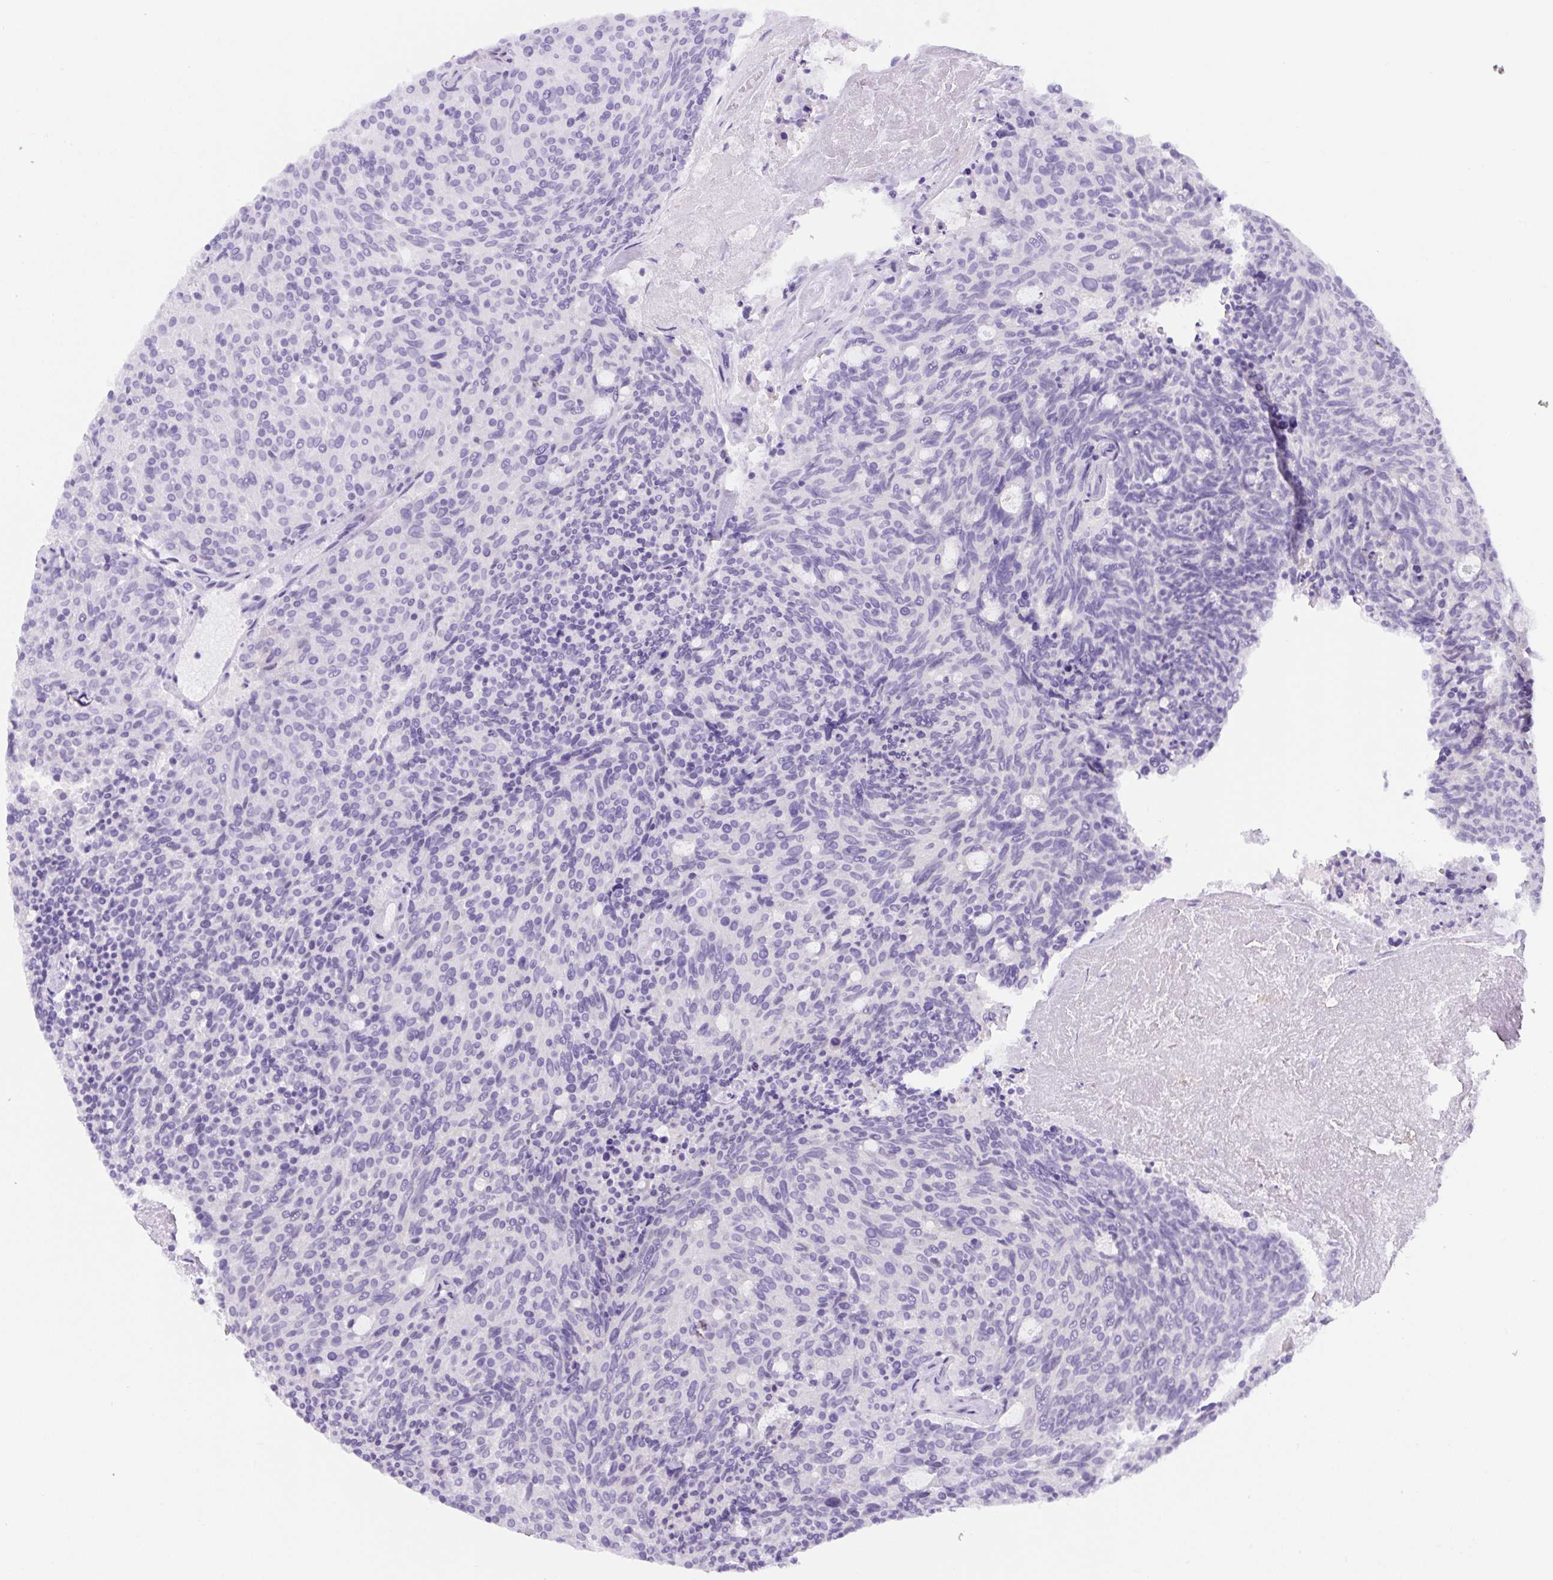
{"staining": {"intensity": "negative", "quantity": "none", "location": "none"}, "tissue": "carcinoid", "cell_type": "Tumor cells", "image_type": "cancer", "snomed": [{"axis": "morphology", "description": "Carcinoid, malignant, NOS"}, {"axis": "topography", "description": "Pancreas"}], "caption": "Malignant carcinoid stained for a protein using immunohistochemistry (IHC) reveals no expression tumor cells.", "gene": "UBL3", "patient": {"sex": "female", "age": 54}}